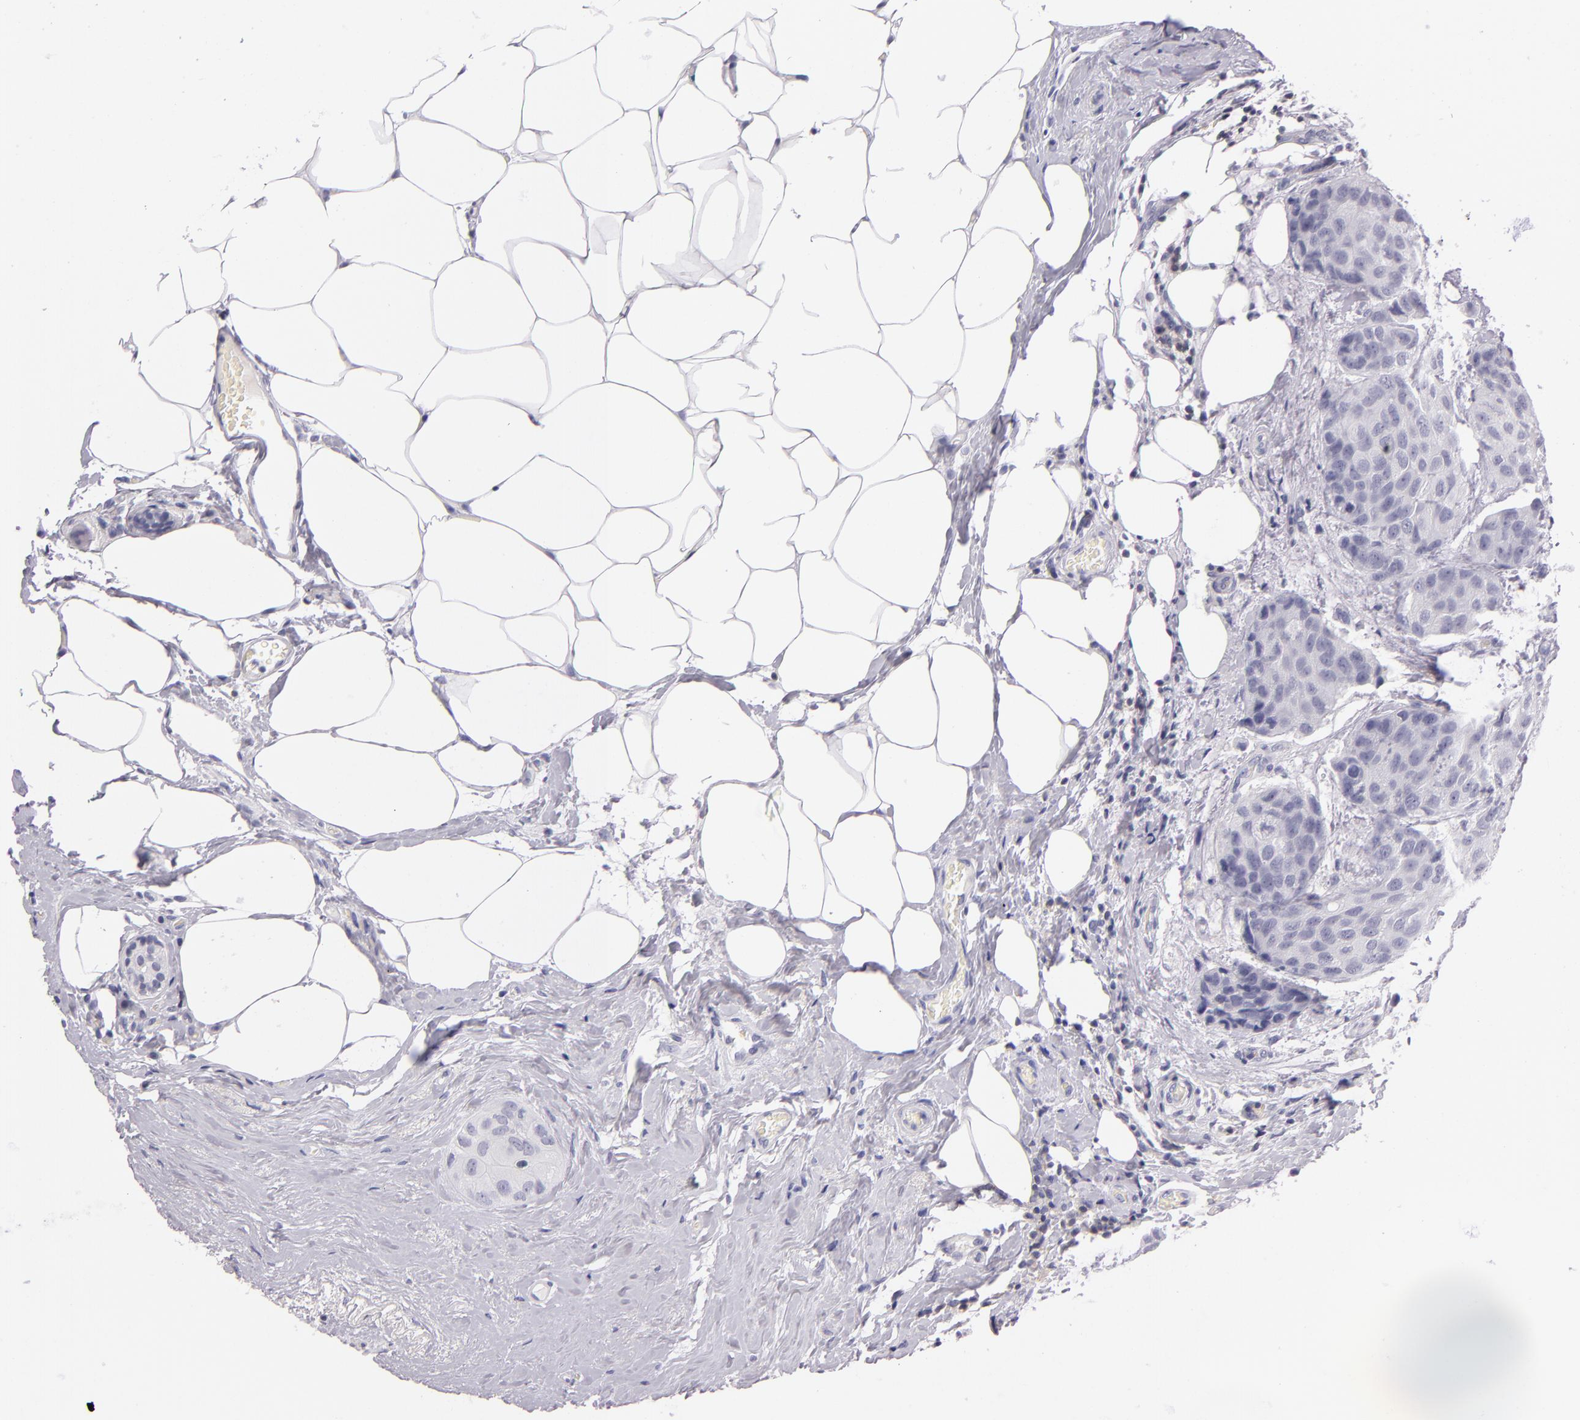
{"staining": {"intensity": "negative", "quantity": "none", "location": "none"}, "tissue": "breast cancer", "cell_type": "Tumor cells", "image_type": "cancer", "snomed": [{"axis": "morphology", "description": "Duct carcinoma"}, {"axis": "topography", "description": "Breast"}], "caption": "Immunohistochemistry of breast cancer (invasive ductal carcinoma) demonstrates no positivity in tumor cells.", "gene": "CD48", "patient": {"sex": "female", "age": 68}}